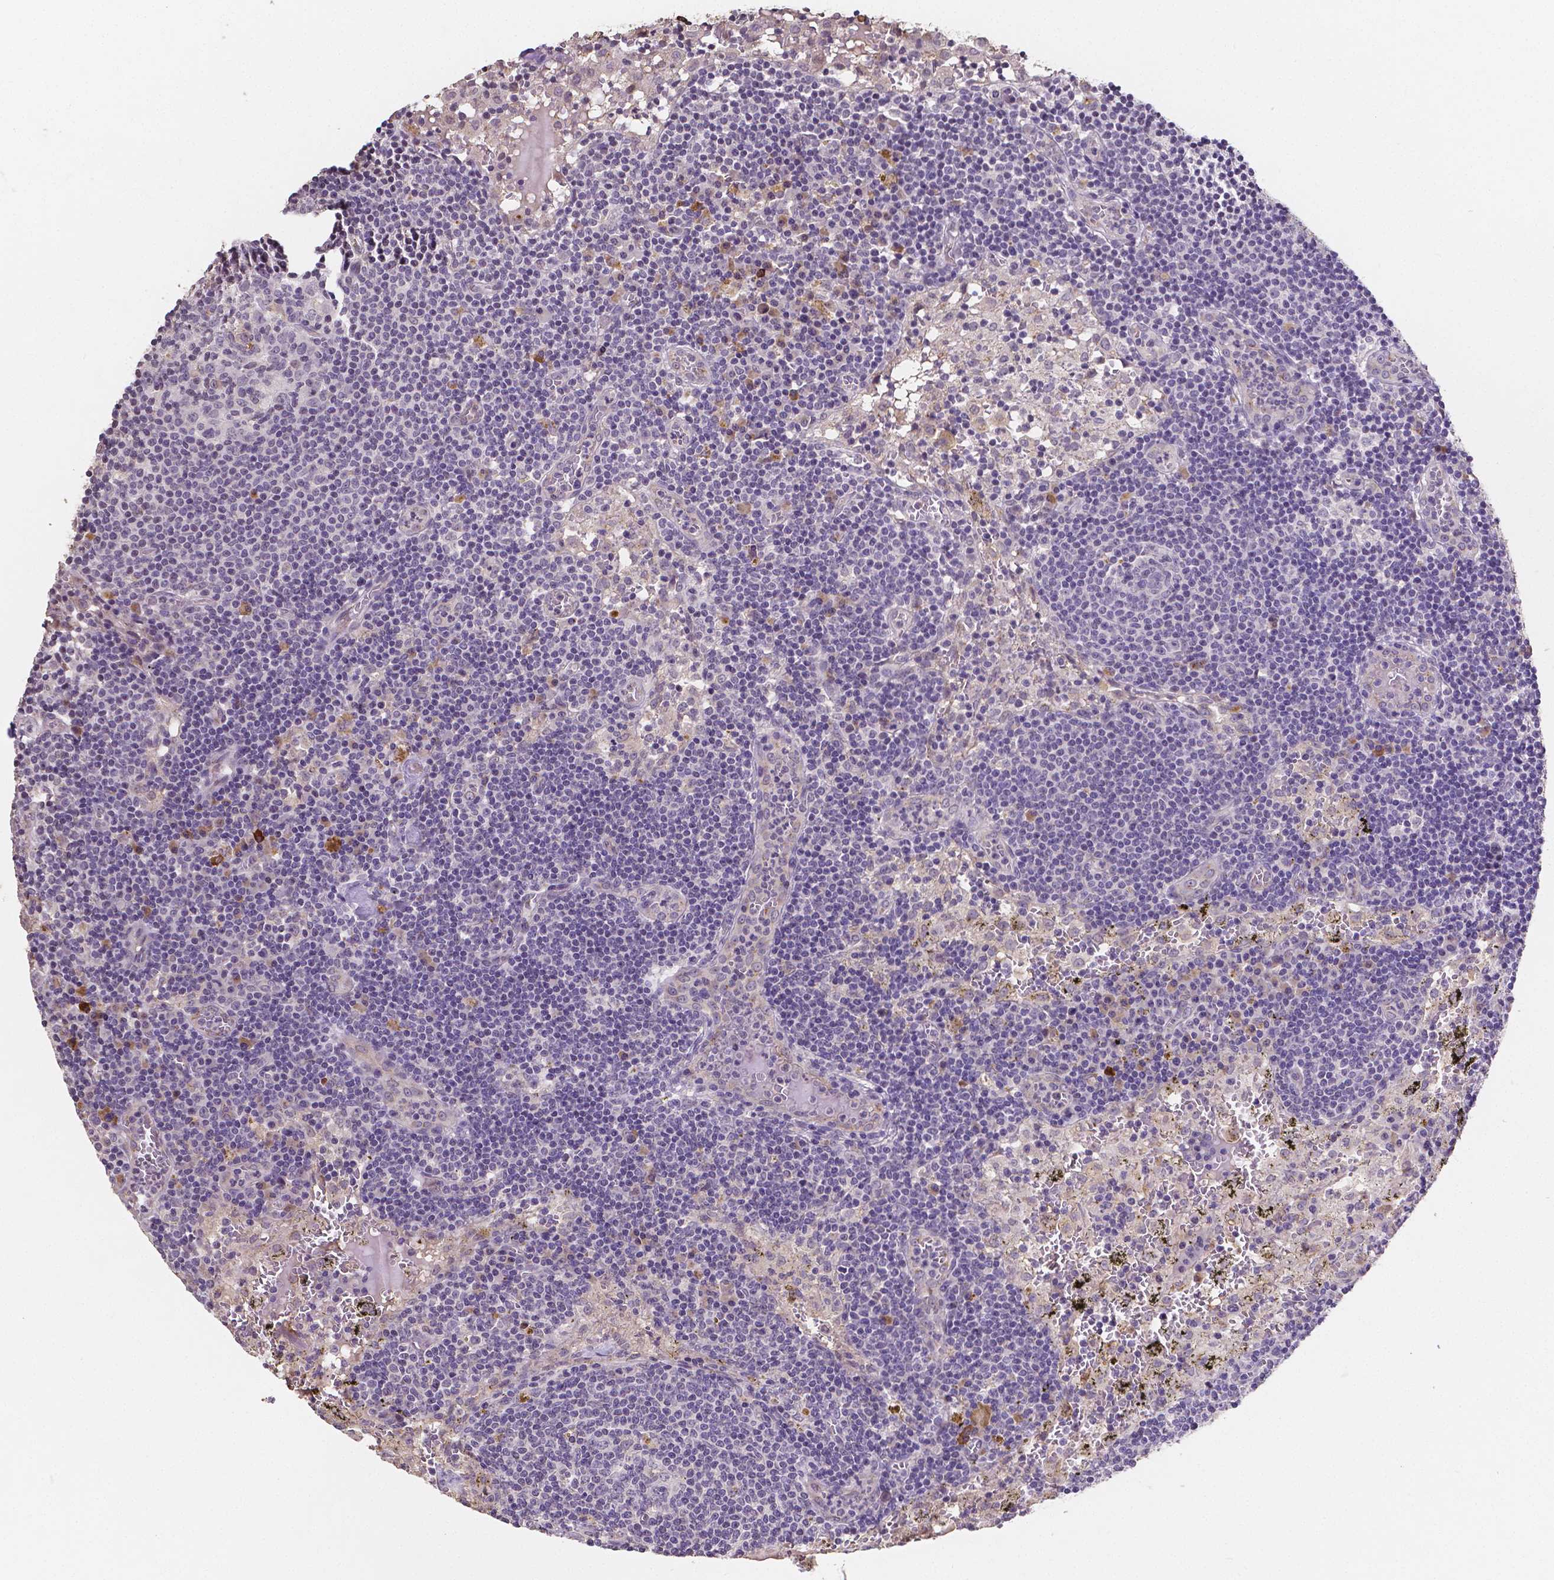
{"staining": {"intensity": "negative", "quantity": "none", "location": "none"}, "tissue": "lymph node", "cell_type": "Germinal center cells", "image_type": "normal", "snomed": [{"axis": "morphology", "description": "Normal tissue, NOS"}, {"axis": "topography", "description": "Lymph node"}], "caption": "Germinal center cells show no significant protein expression in unremarkable lymph node.", "gene": "ELAVL2", "patient": {"sex": "male", "age": 62}}